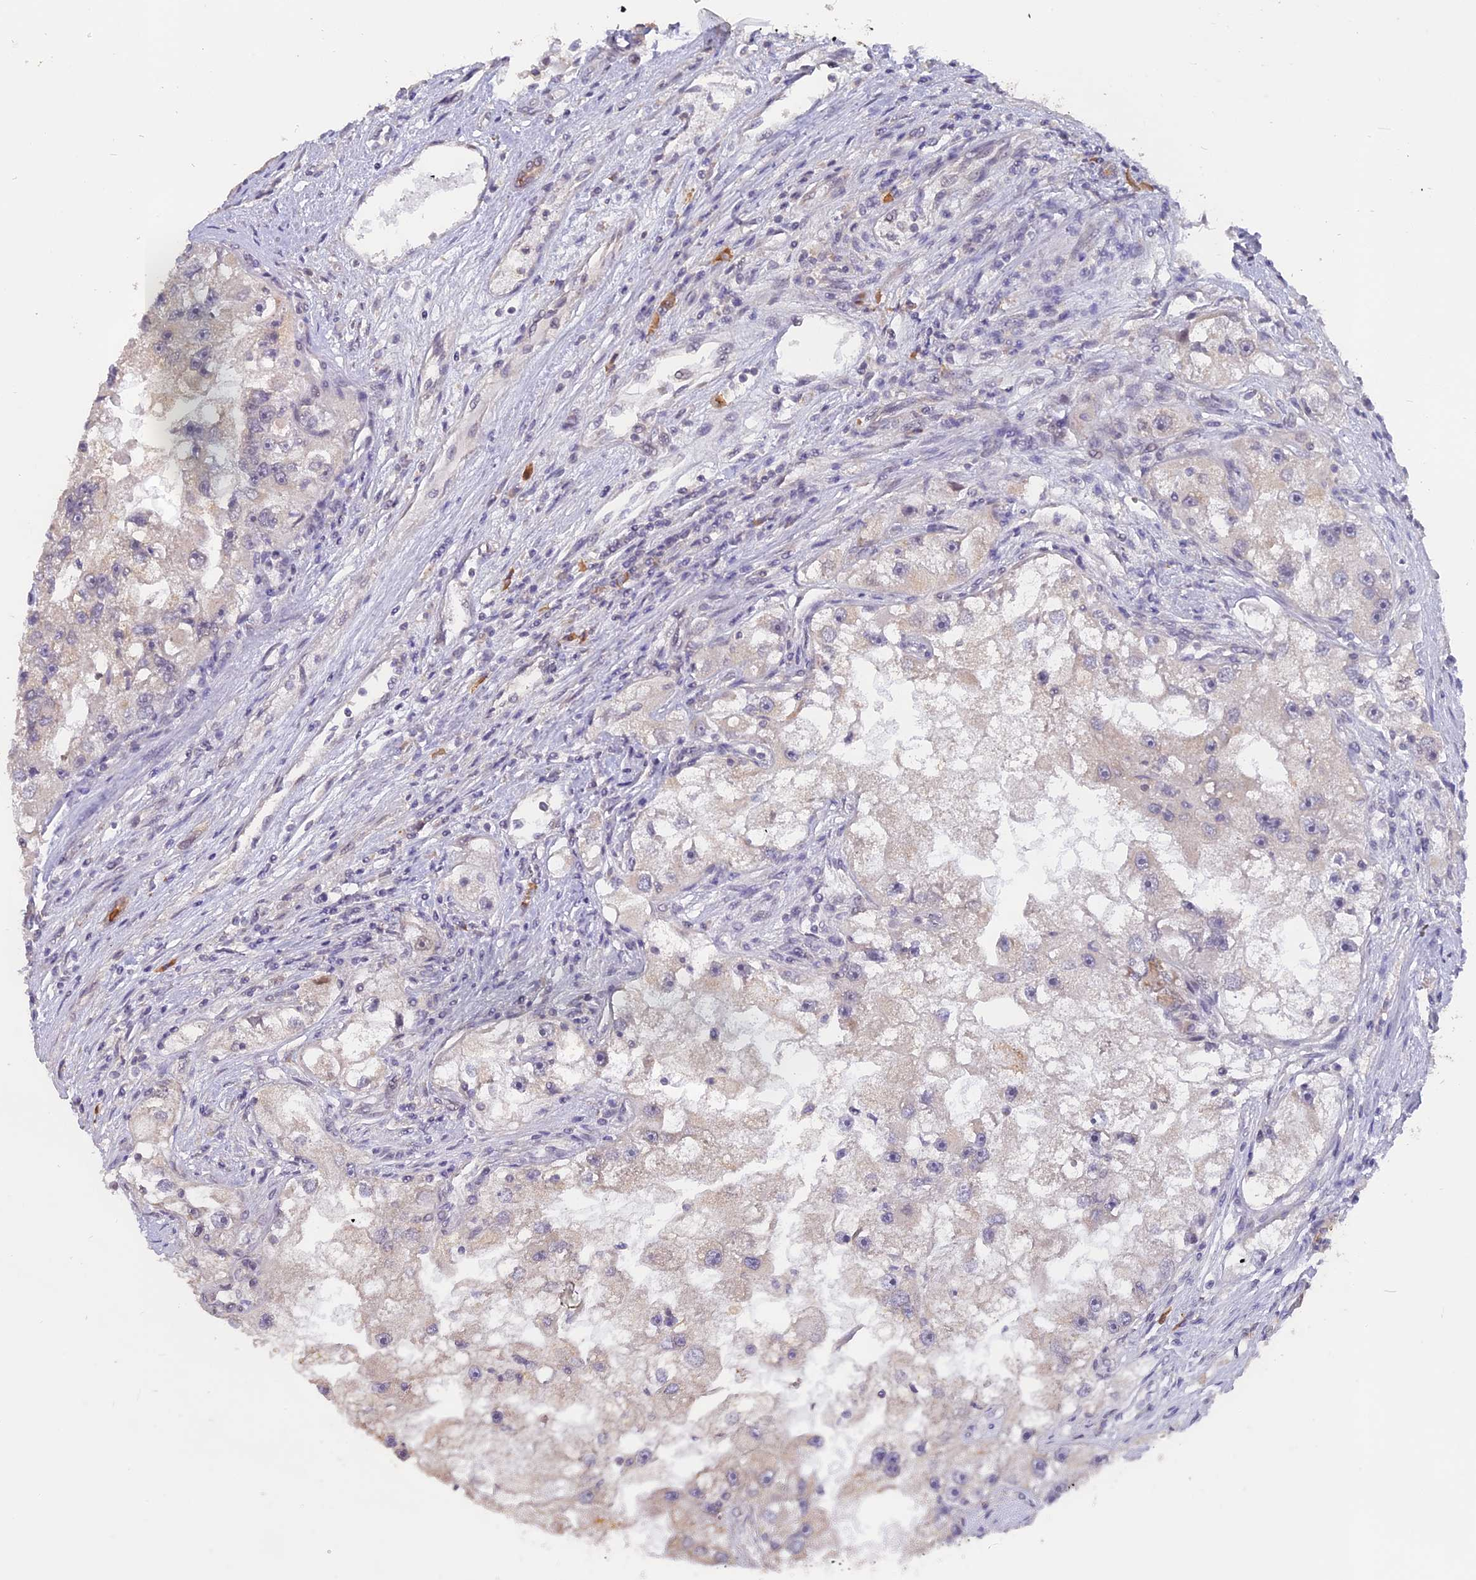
{"staining": {"intensity": "negative", "quantity": "none", "location": "none"}, "tissue": "renal cancer", "cell_type": "Tumor cells", "image_type": "cancer", "snomed": [{"axis": "morphology", "description": "Adenocarcinoma, NOS"}, {"axis": "topography", "description": "Kidney"}], "caption": "Renal adenocarcinoma was stained to show a protein in brown. There is no significant positivity in tumor cells.", "gene": "NR1H3", "patient": {"sex": "male", "age": 63}}